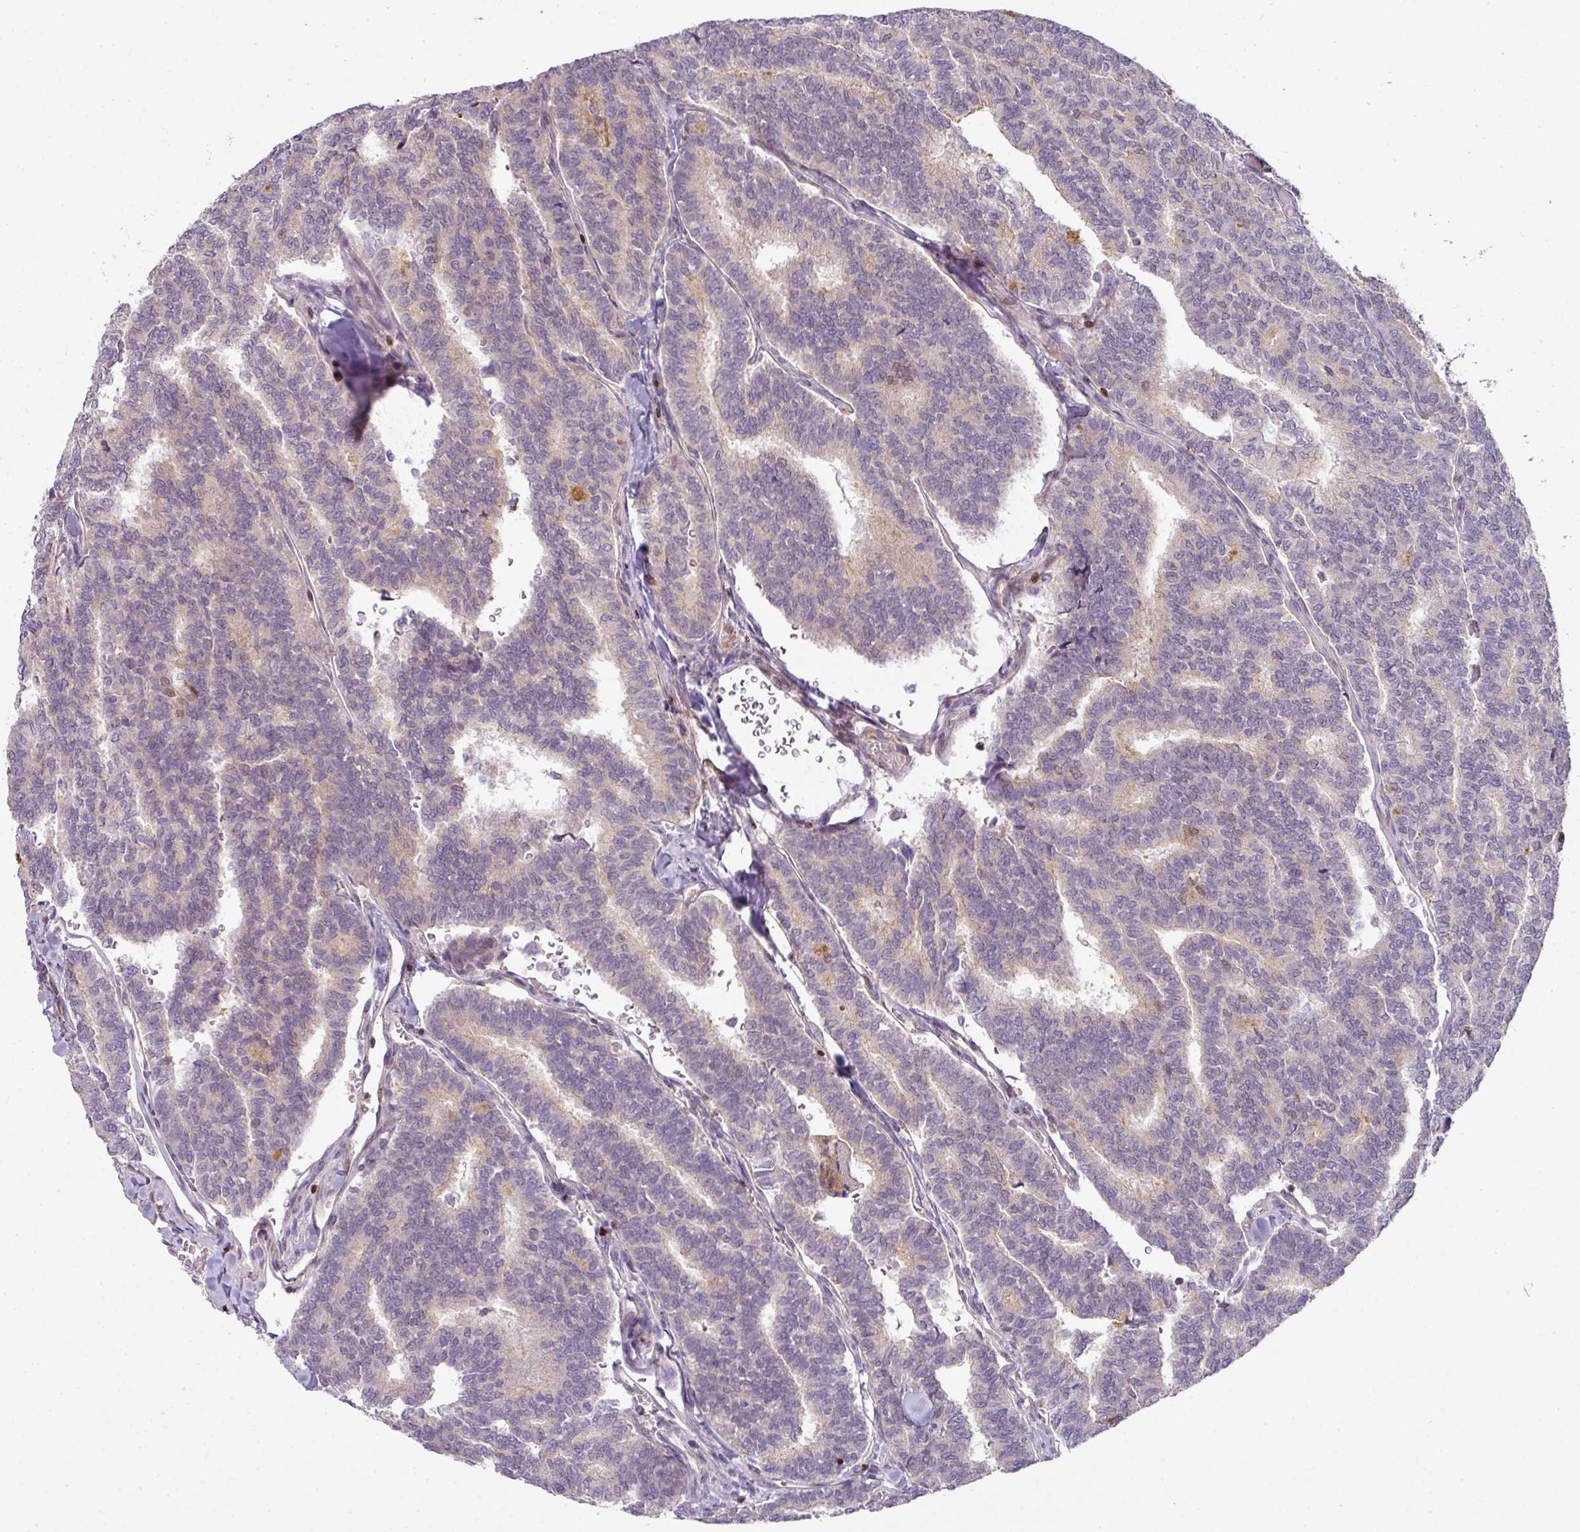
{"staining": {"intensity": "weak", "quantity": "<25%", "location": "cytoplasmic/membranous"}, "tissue": "thyroid cancer", "cell_type": "Tumor cells", "image_type": "cancer", "snomed": [{"axis": "morphology", "description": "Papillary adenocarcinoma, NOS"}, {"axis": "topography", "description": "Thyroid gland"}], "caption": "Image shows no significant protein expression in tumor cells of thyroid papillary adenocarcinoma.", "gene": "STAT5A", "patient": {"sex": "female", "age": 35}}